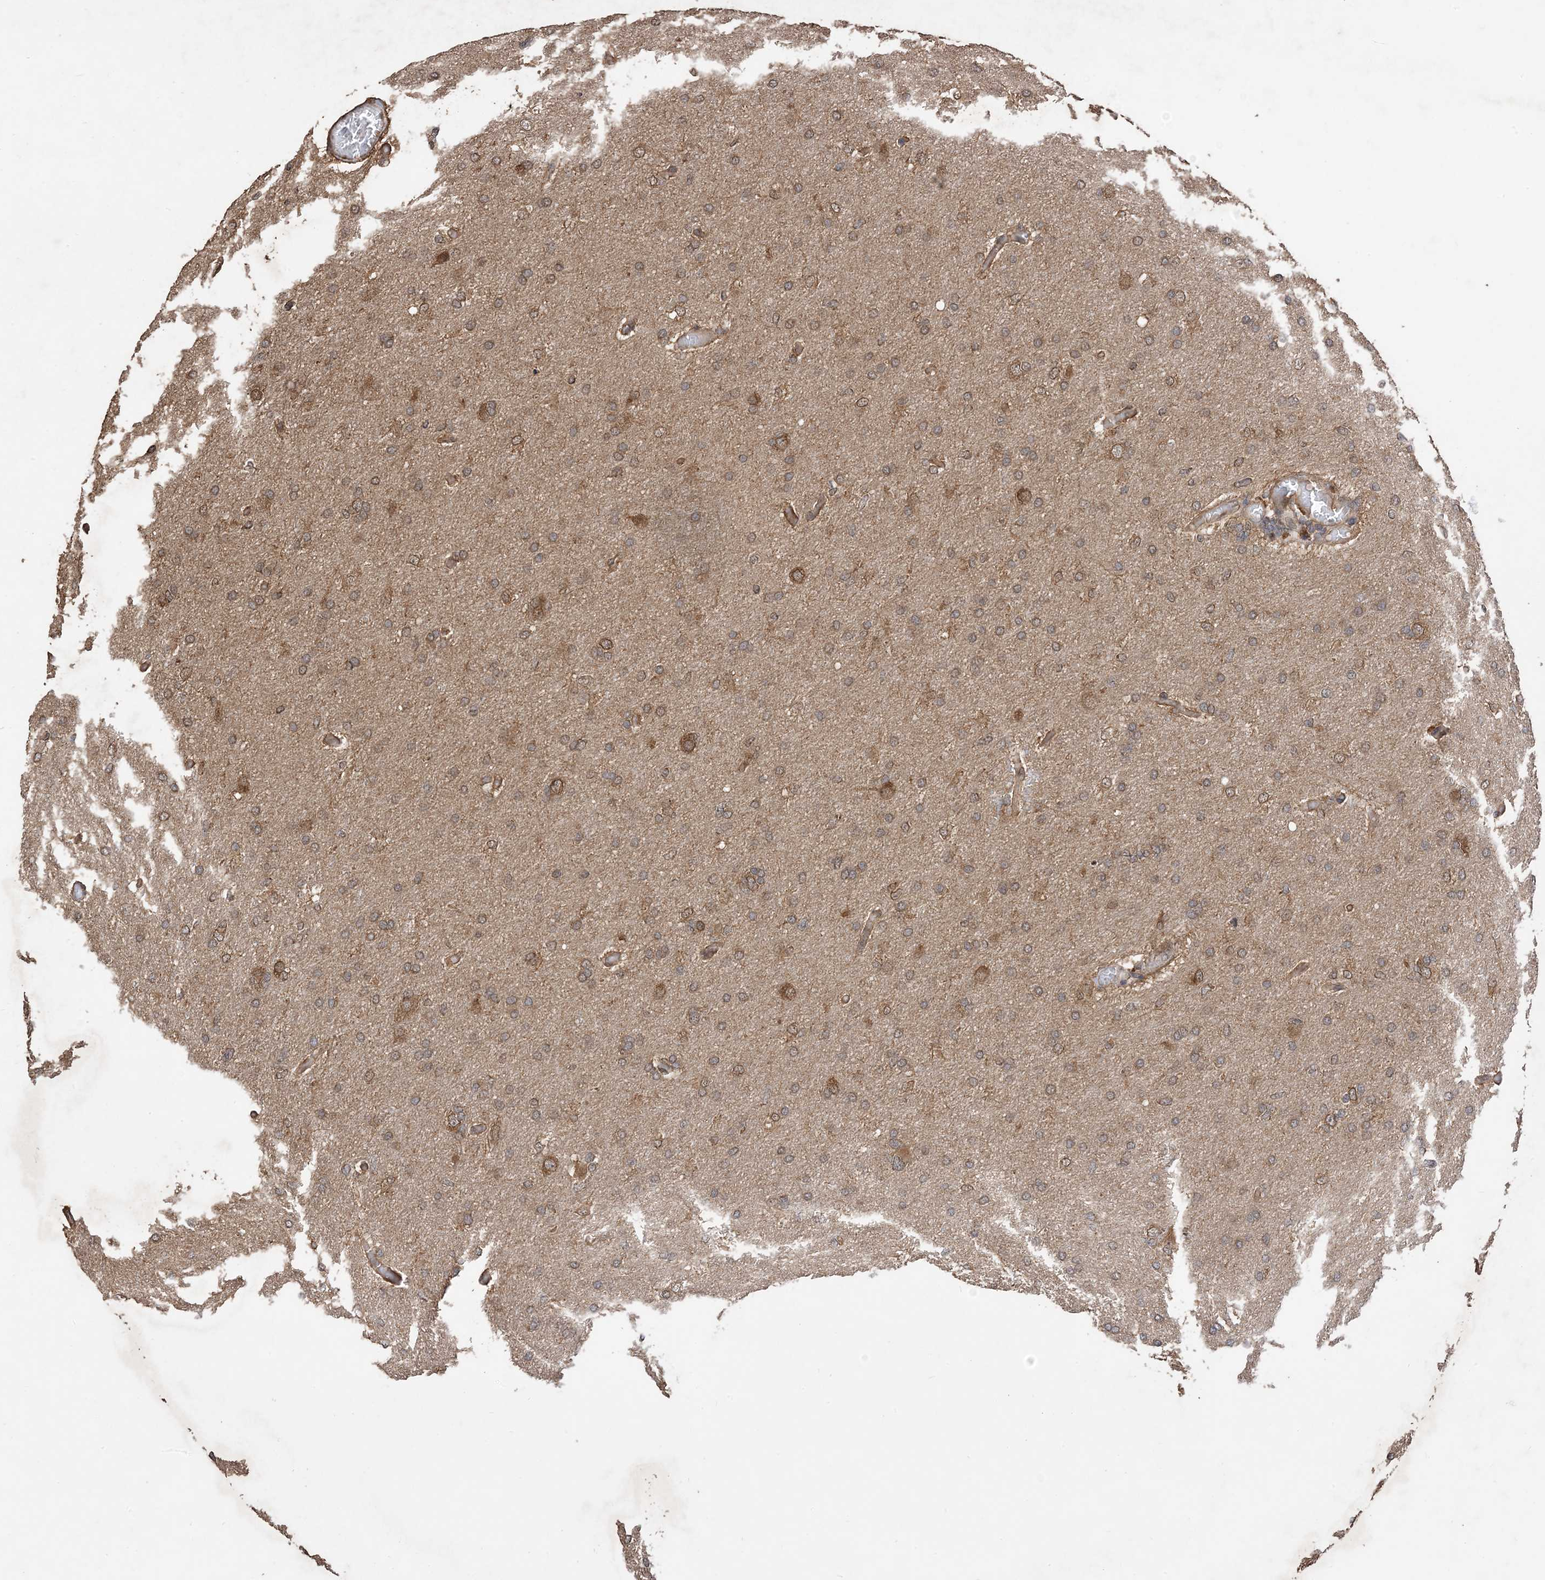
{"staining": {"intensity": "moderate", "quantity": ">75%", "location": "cytoplasmic/membranous"}, "tissue": "glioma", "cell_type": "Tumor cells", "image_type": "cancer", "snomed": [{"axis": "morphology", "description": "Glioma, malignant, High grade"}, {"axis": "topography", "description": "Cerebral cortex"}], "caption": "Protein expression analysis of human glioma reveals moderate cytoplasmic/membranous positivity in about >75% of tumor cells.", "gene": "ZKSCAN5", "patient": {"sex": "female", "age": 36}}